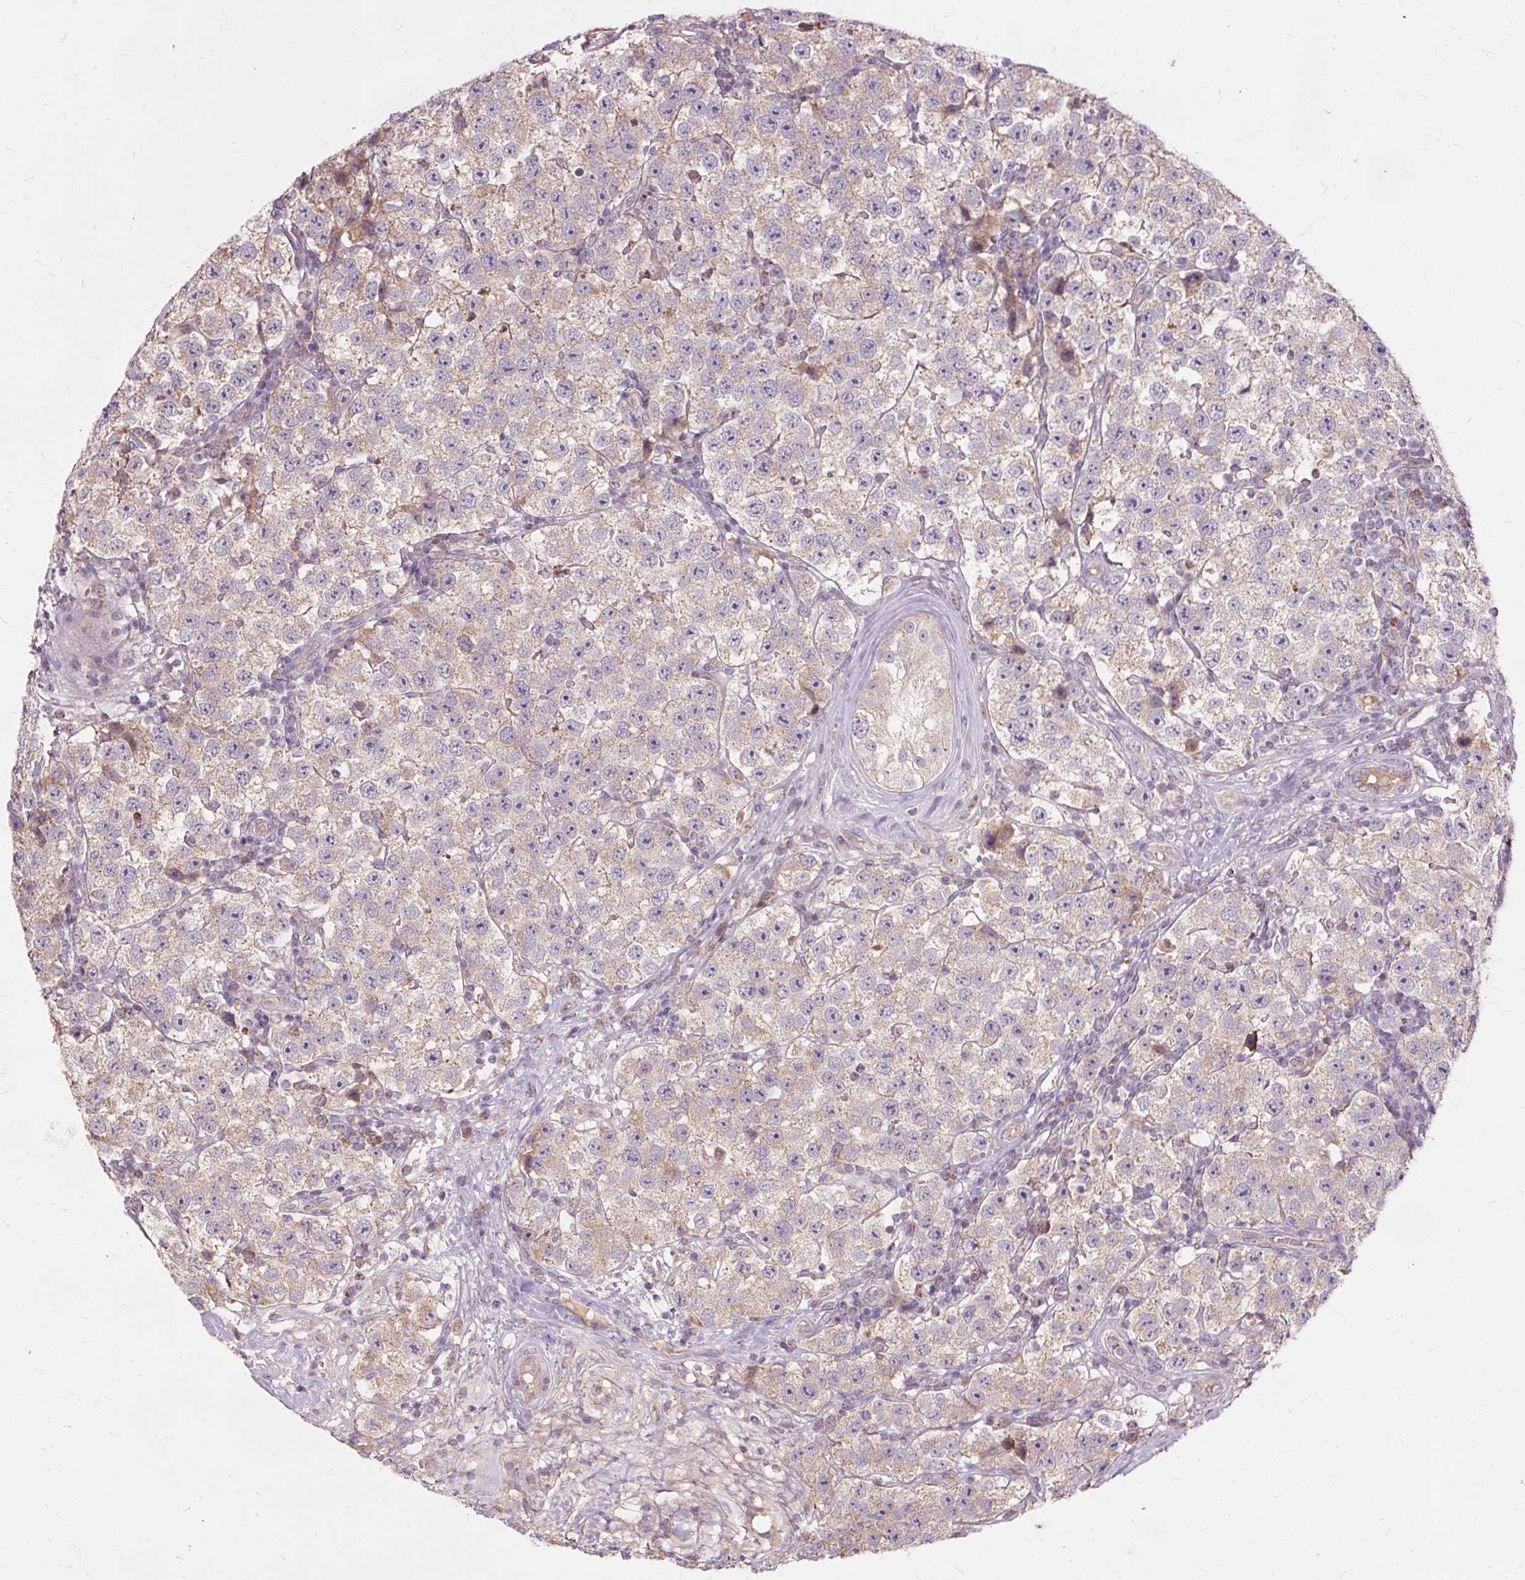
{"staining": {"intensity": "weak", "quantity": ">75%", "location": "cytoplasmic/membranous"}, "tissue": "testis cancer", "cell_type": "Tumor cells", "image_type": "cancer", "snomed": [{"axis": "morphology", "description": "Seminoma, NOS"}, {"axis": "topography", "description": "Testis"}], "caption": "Tumor cells show low levels of weak cytoplasmic/membranous staining in approximately >75% of cells in human seminoma (testis).", "gene": "PDZD2", "patient": {"sex": "male", "age": 34}}